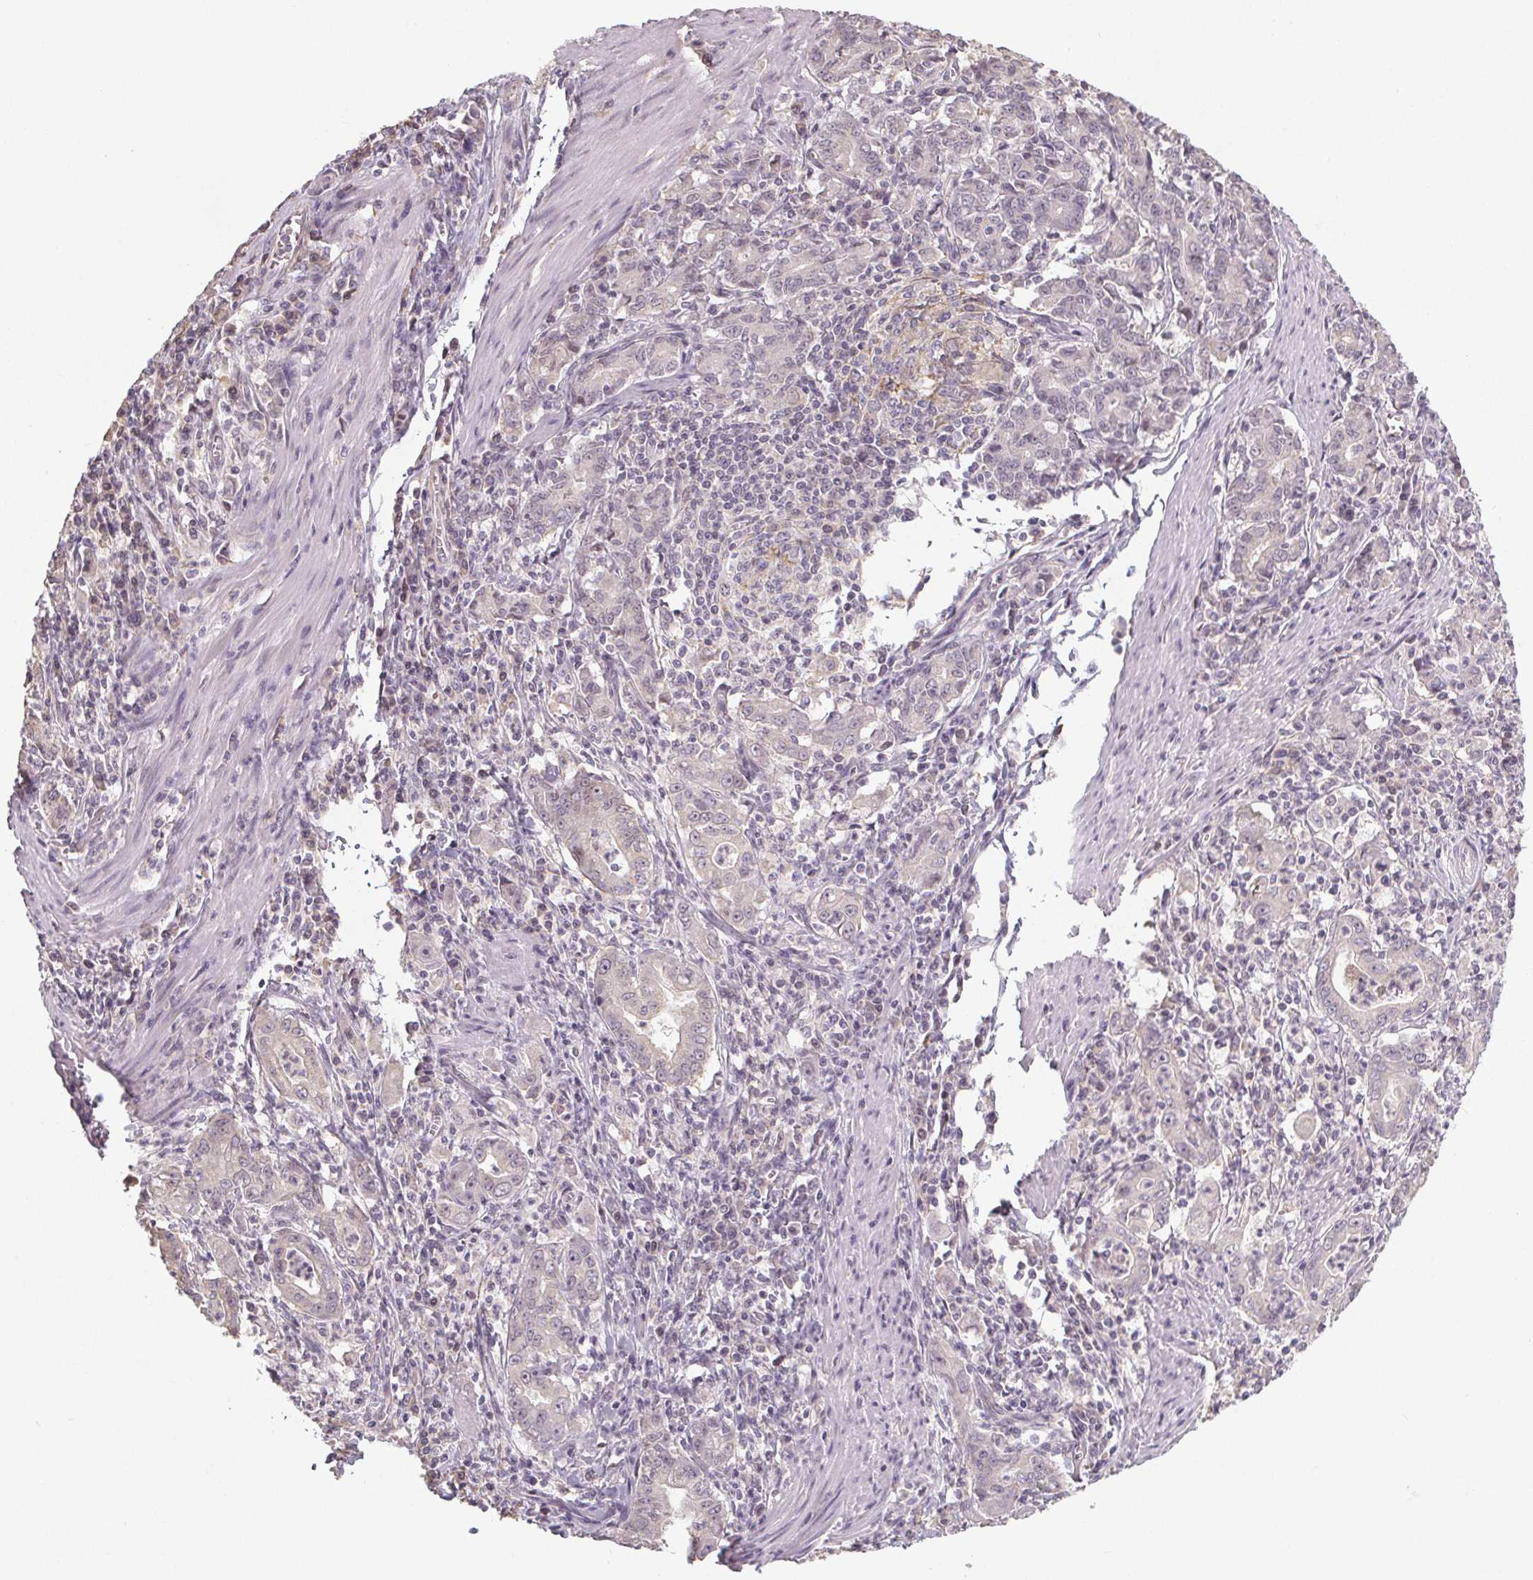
{"staining": {"intensity": "negative", "quantity": "none", "location": "none"}, "tissue": "stomach cancer", "cell_type": "Tumor cells", "image_type": "cancer", "snomed": [{"axis": "morphology", "description": "Adenocarcinoma, NOS"}, {"axis": "topography", "description": "Stomach, upper"}], "caption": "The histopathology image reveals no significant expression in tumor cells of stomach cancer.", "gene": "SLC26A2", "patient": {"sex": "female", "age": 79}}